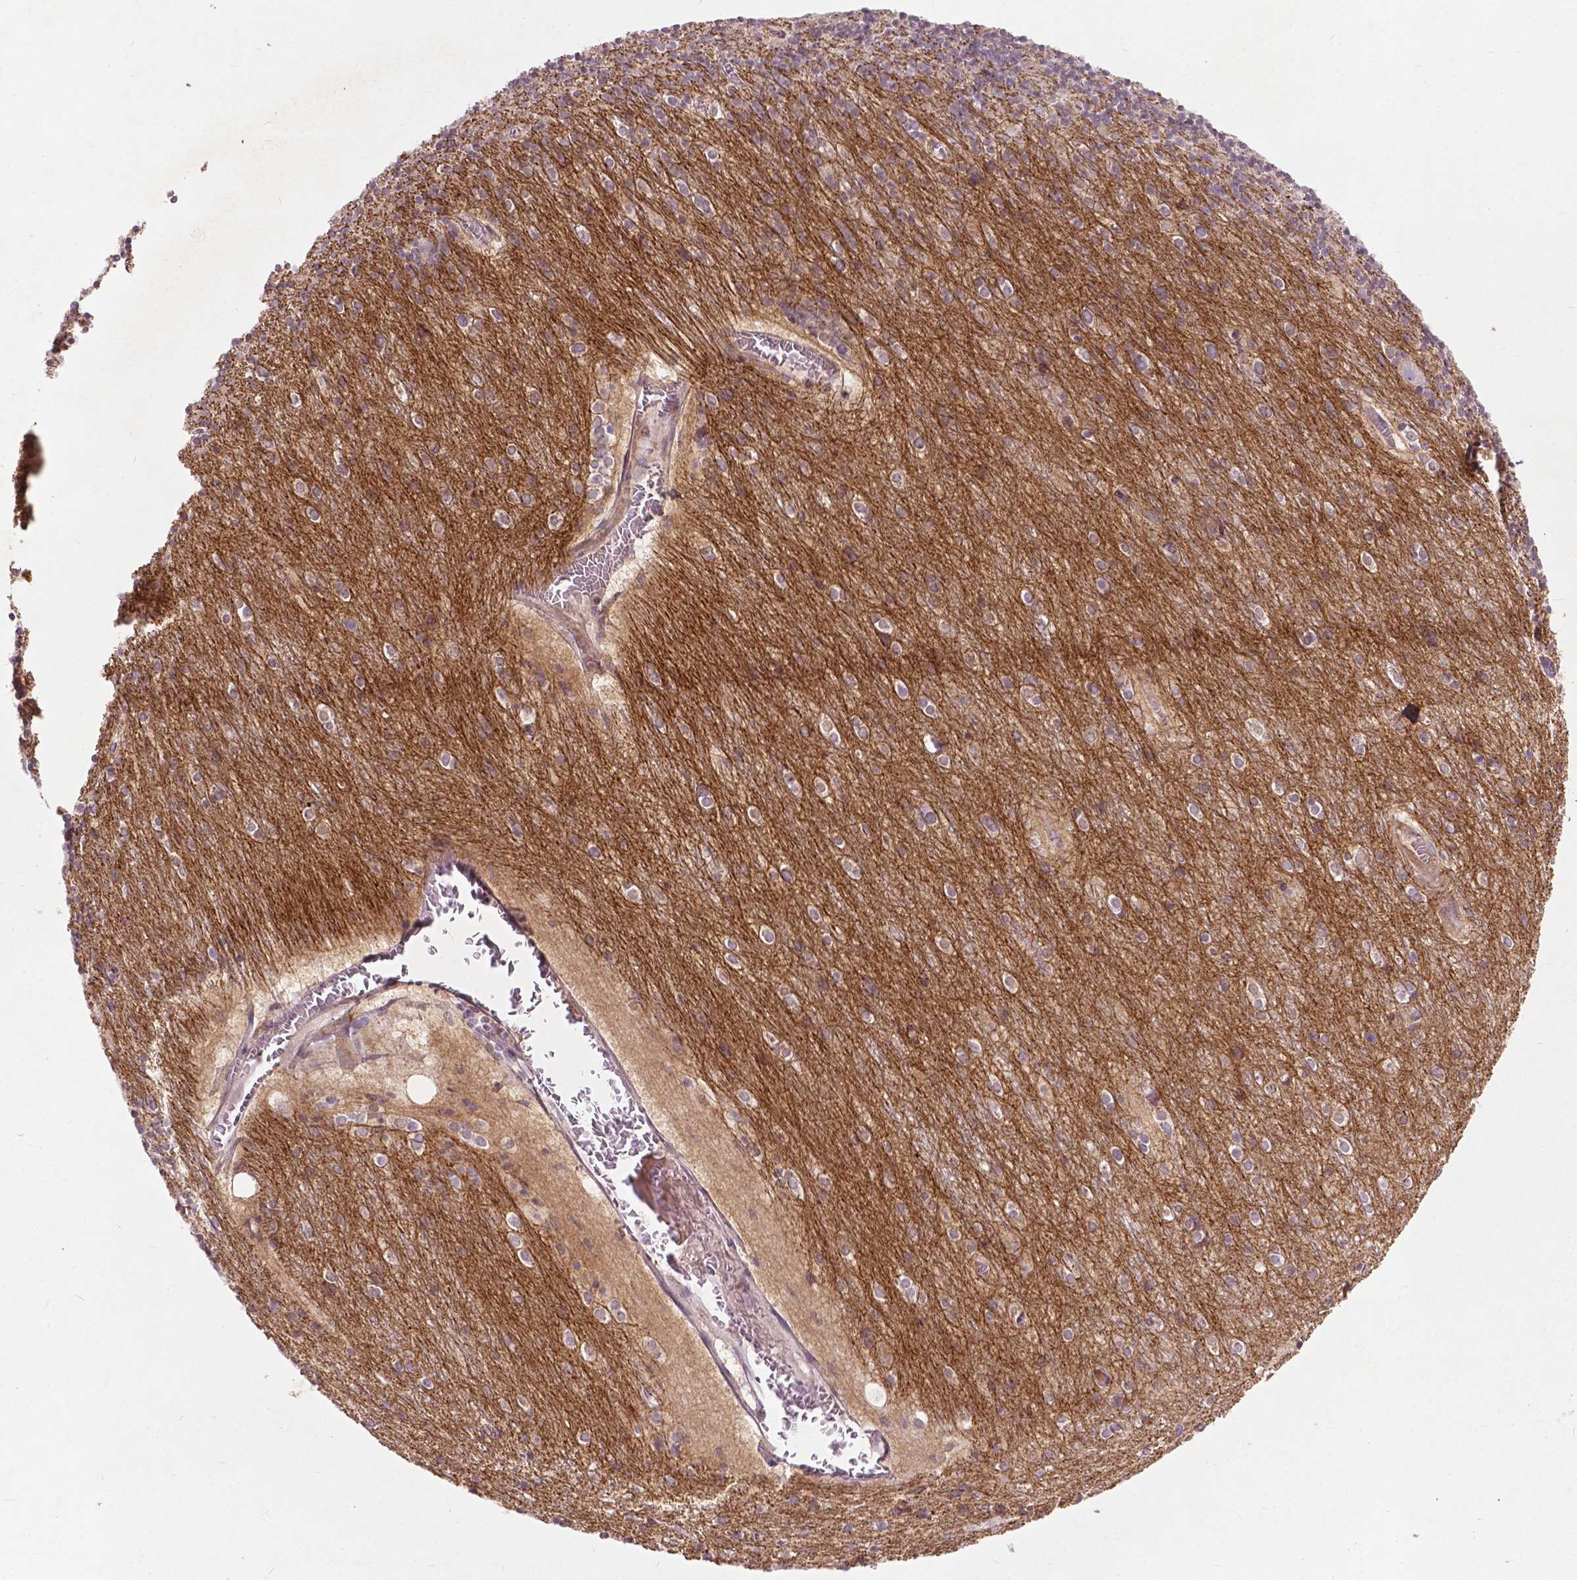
{"staining": {"intensity": "weak", "quantity": "25%-75%", "location": "cytoplasmic/membranous"}, "tissue": "cerebellum", "cell_type": "Cells in granular layer", "image_type": "normal", "snomed": [{"axis": "morphology", "description": "Normal tissue, NOS"}, {"axis": "topography", "description": "Cerebellum"}], "caption": "A micrograph showing weak cytoplasmic/membranous positivity in about 25%-75% of cells in granular layer in benign cerebellum, as visualized by brown immunohistochemical staining.", "gene": "GPR37", "patient": {"sex": "male", "age": 70}}